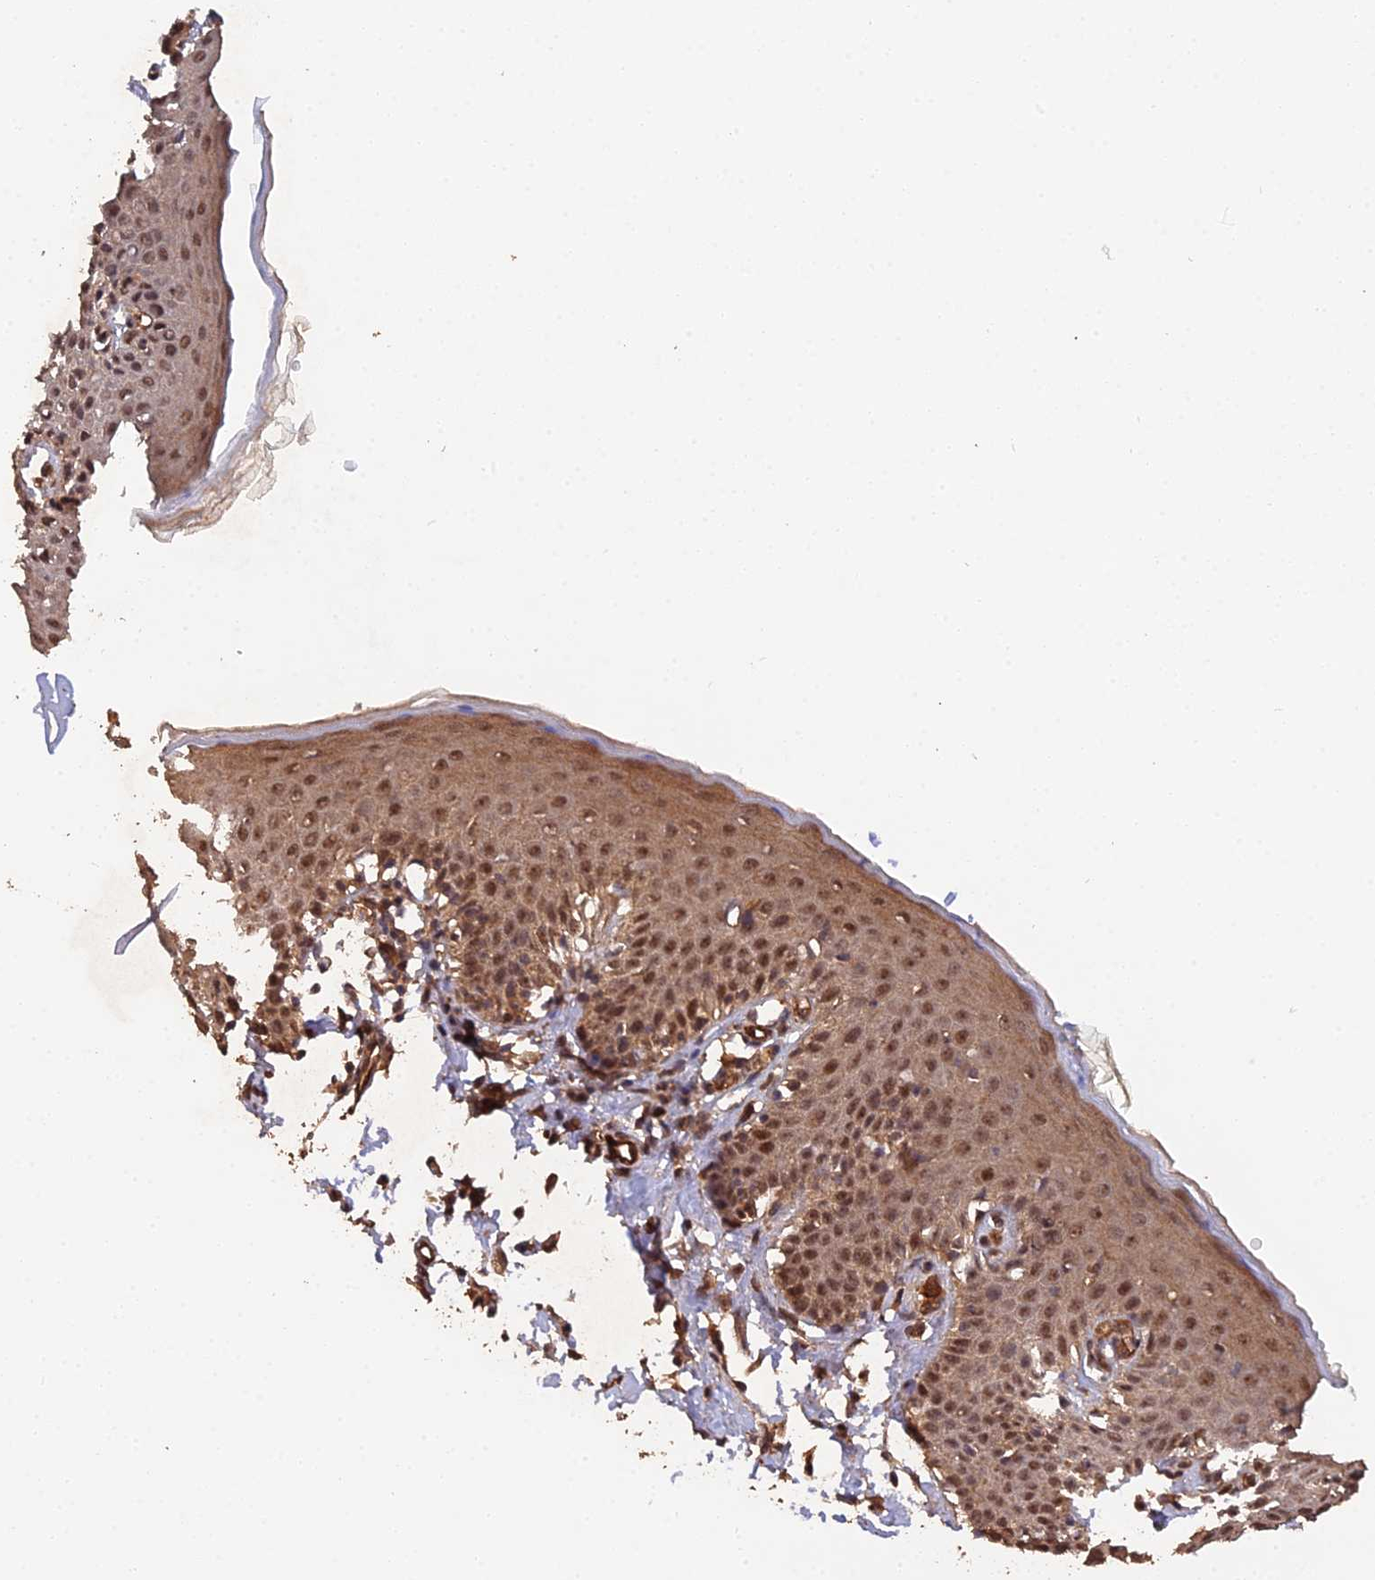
{"staining": {"intensity": "moderate", "quantity": ">75%", "location": "cytoplasmic/membranous,nuclear"}, "tissue": "skin", "cell_type": "Epidermal cells", "image_type": "normal", "snomed": [{"axis": "morphology", "description": "Normal tissue, NOS"}, {"axis": "topography", "description": "Vulva"}], "caption": "A brown stain shows moderate cytoplasmic/membranous,nuclear staining of a protein in epidermal cells of unremarkable human skin. (brown staining indicates protein expression, while blue staining denotes nuclei).", "gene": "RALGAPA2", "patient": {"sex": "female", "age": 66}}